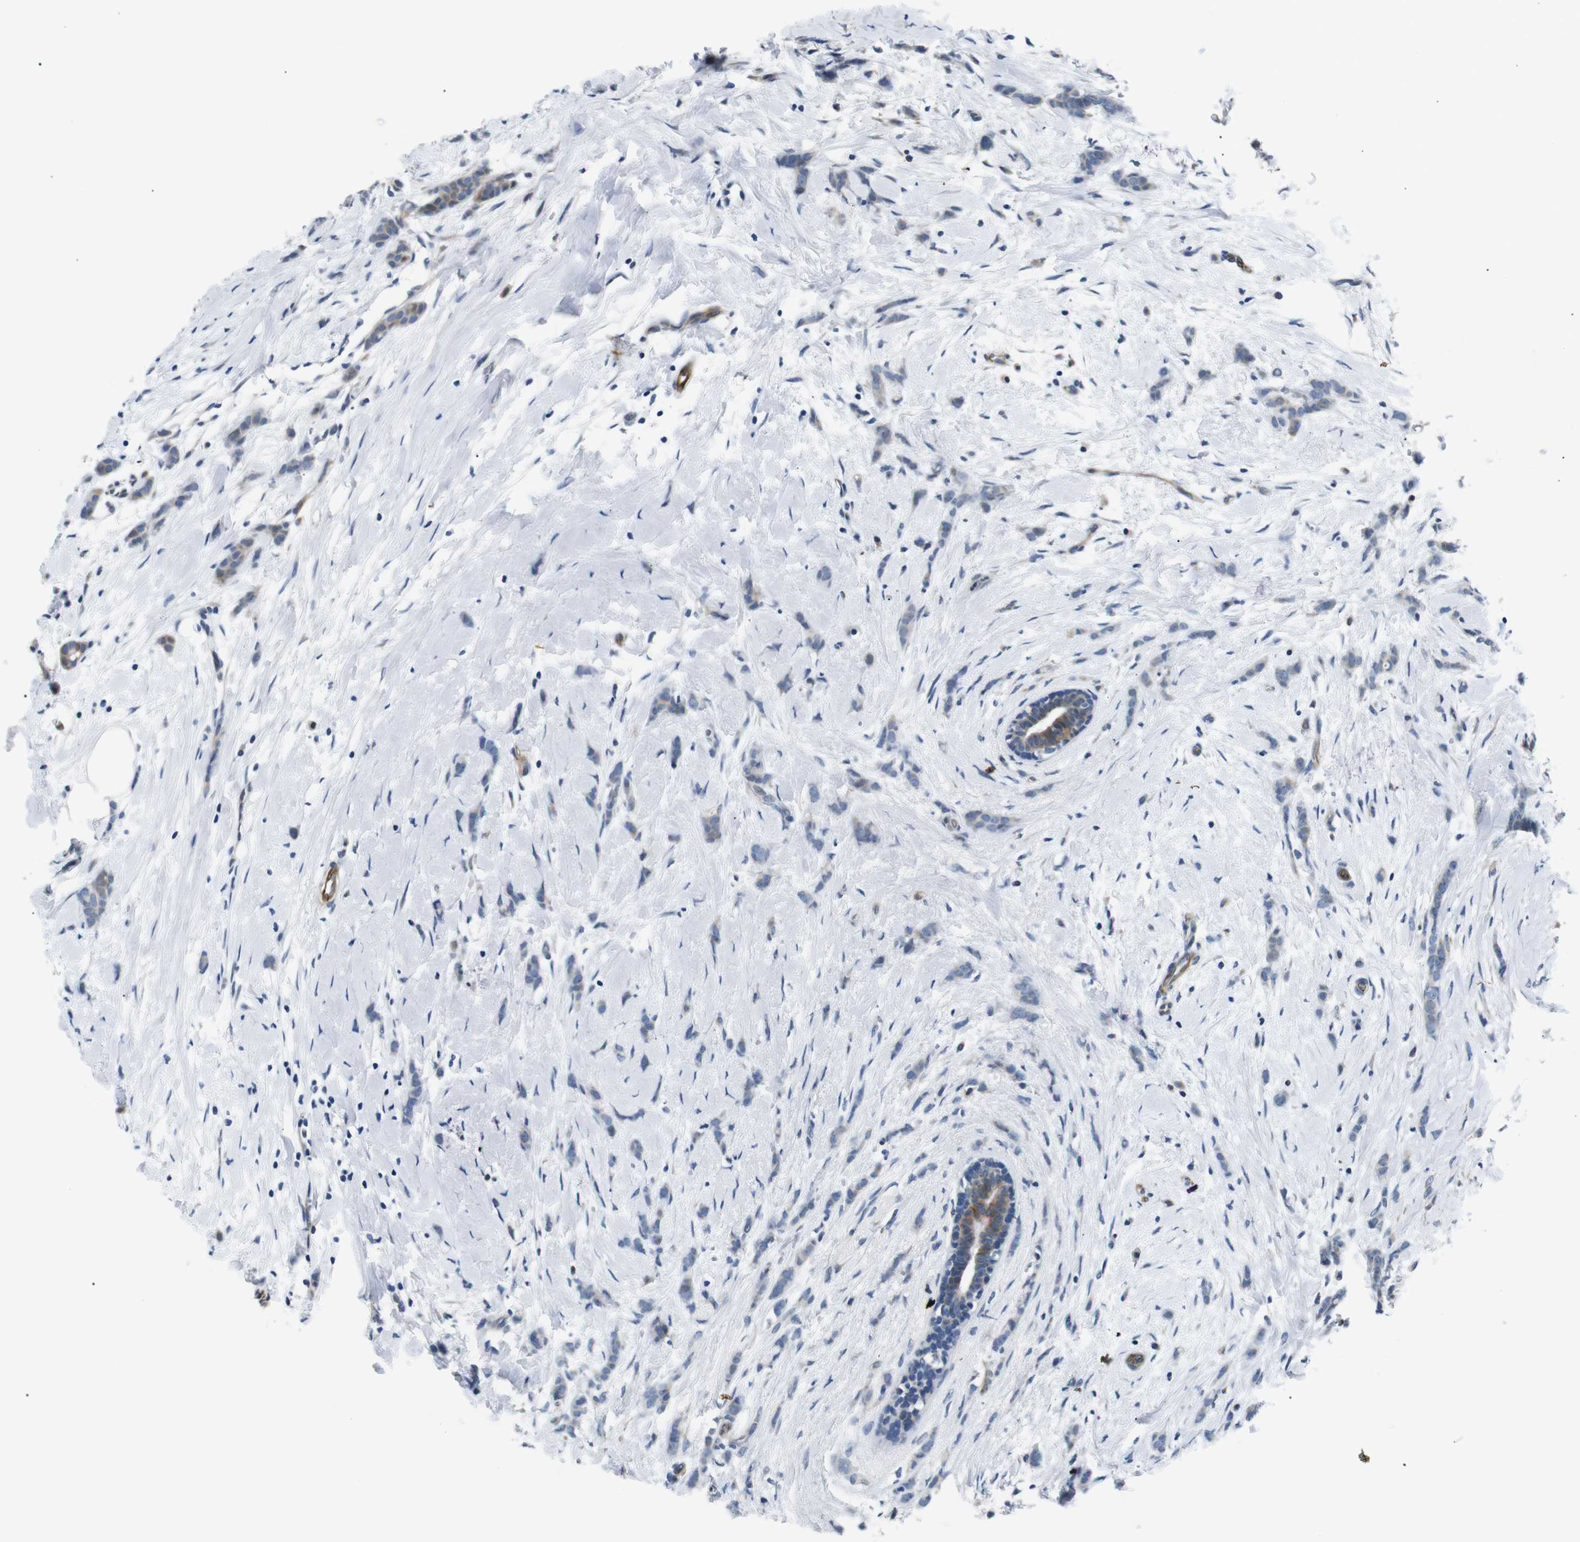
{"staining": {"intensity": "weak", "quantity": "<25%", "location": "cytoplasmic/membranous"}, "tissue": "breast cancer", "cell_type": "Tumor cells", "image_type": "cancer", "snomed": [{"axis": "morphology", "description": "Lobular carcinoma, in situ"}, {"axis": "morphology", "description": "Lobular carcinoma"}, {"axis": "topography", "description": "Breast"}], "caption": "A photomicrograph of human breast cancer (lobular carcinoma) is negative for staining in tumor cells.", "gene": "TAFA1", "patient": {"sex": "female", "age": 41}}